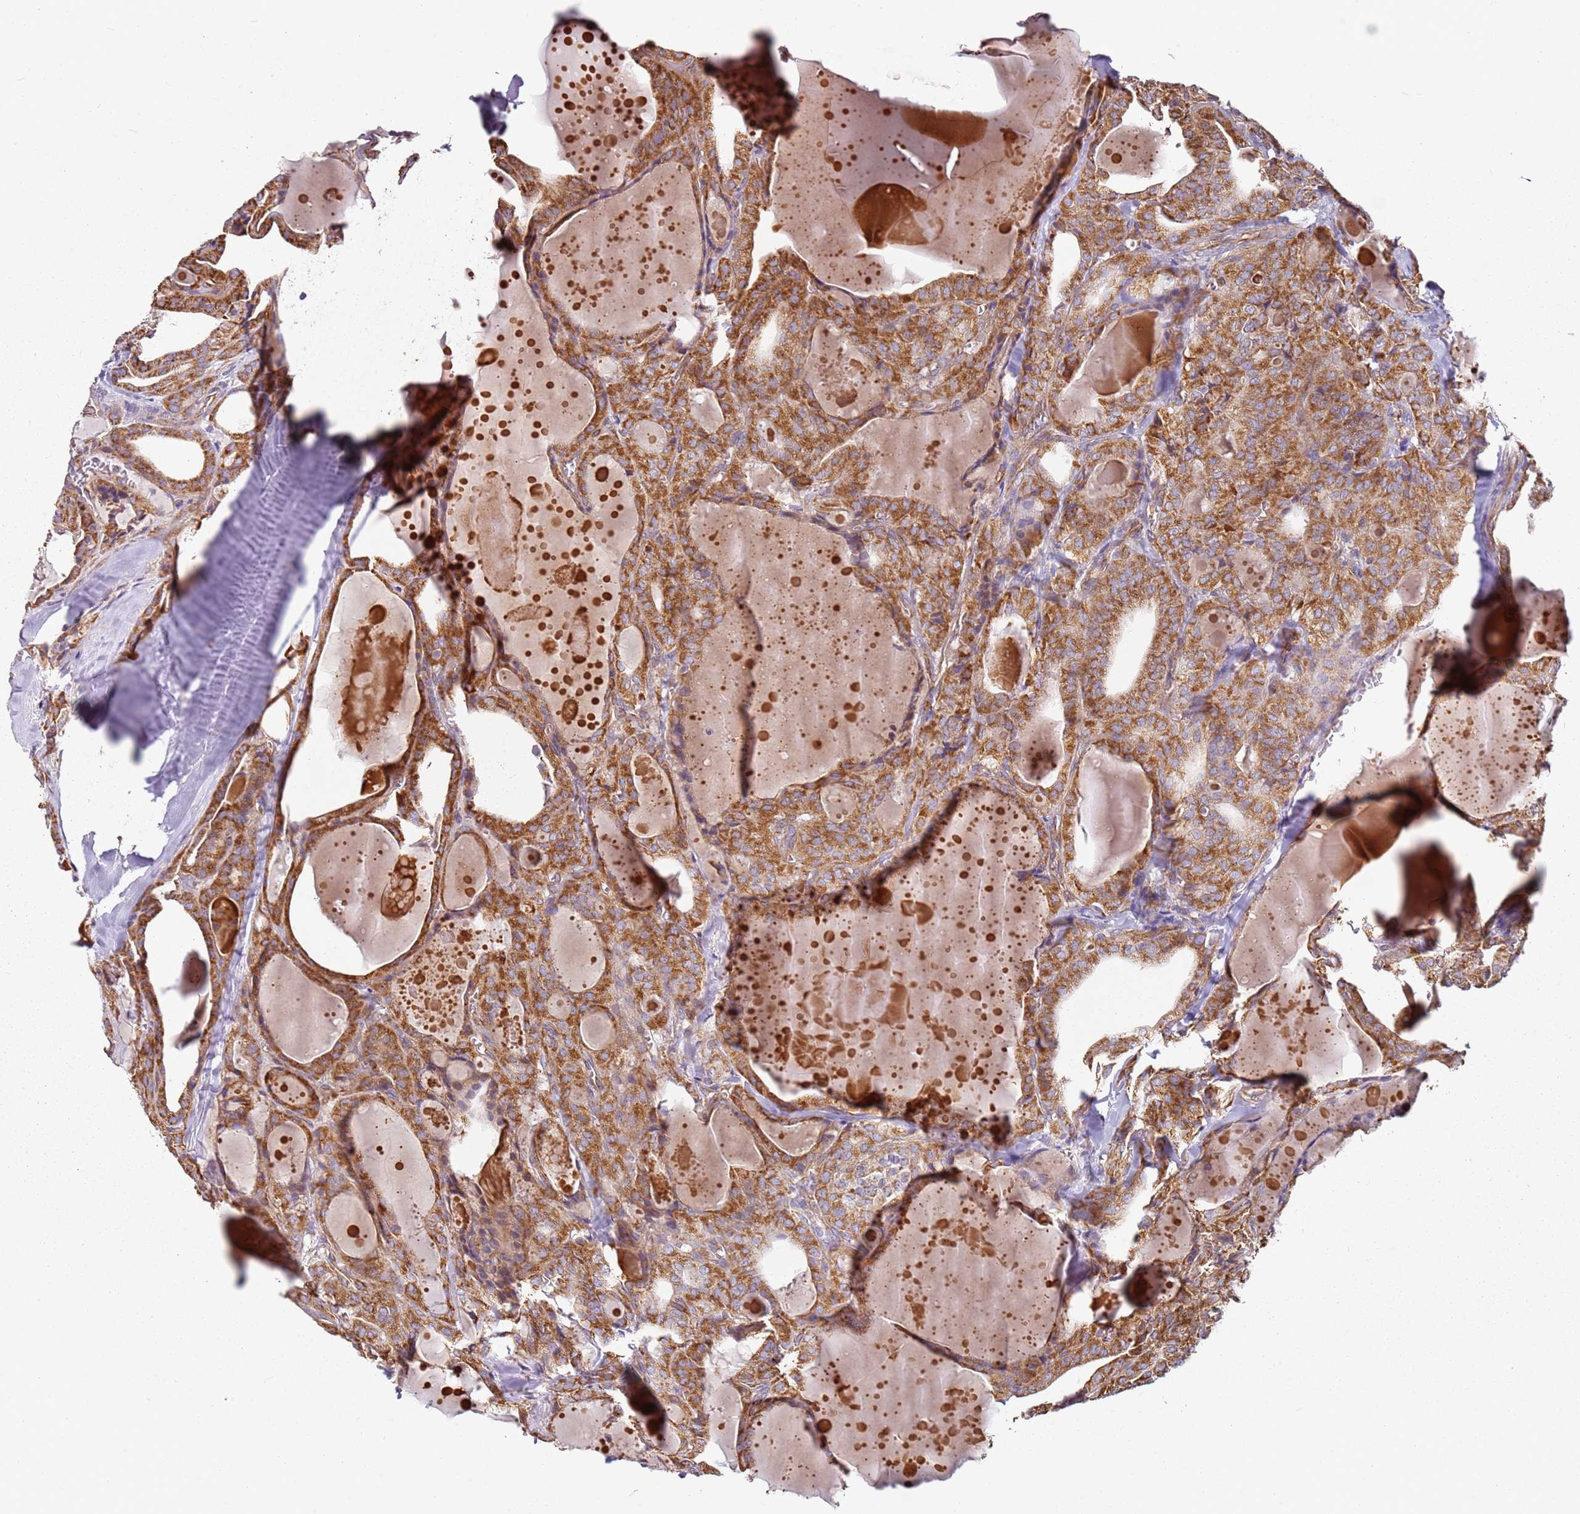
{"staining": {"intensity": "moderate", "quantity": ">75%", "location": "cytoplasmic/membranous"}, "tissue": "thyroid cancer", "cell_type": "Tumor cells", "image_type": "cancer", "snomed": [{"axis": "morphology", "description": "Papillary adenocarcinoma, NOS"}, {"axis": "topography", "description": "Thyroid gland"}], "caption": "Immunohistochemical staining of papillary adenocarcinoma (thyroid) reveals moderate cytoplasmic/membranous protein staining in about >75% of tumor cells. (DAB = brown stain, brightfield microscopy at high magnification).", "gene": "ALS2", "patient": {"sex": "male", "age": 52}}